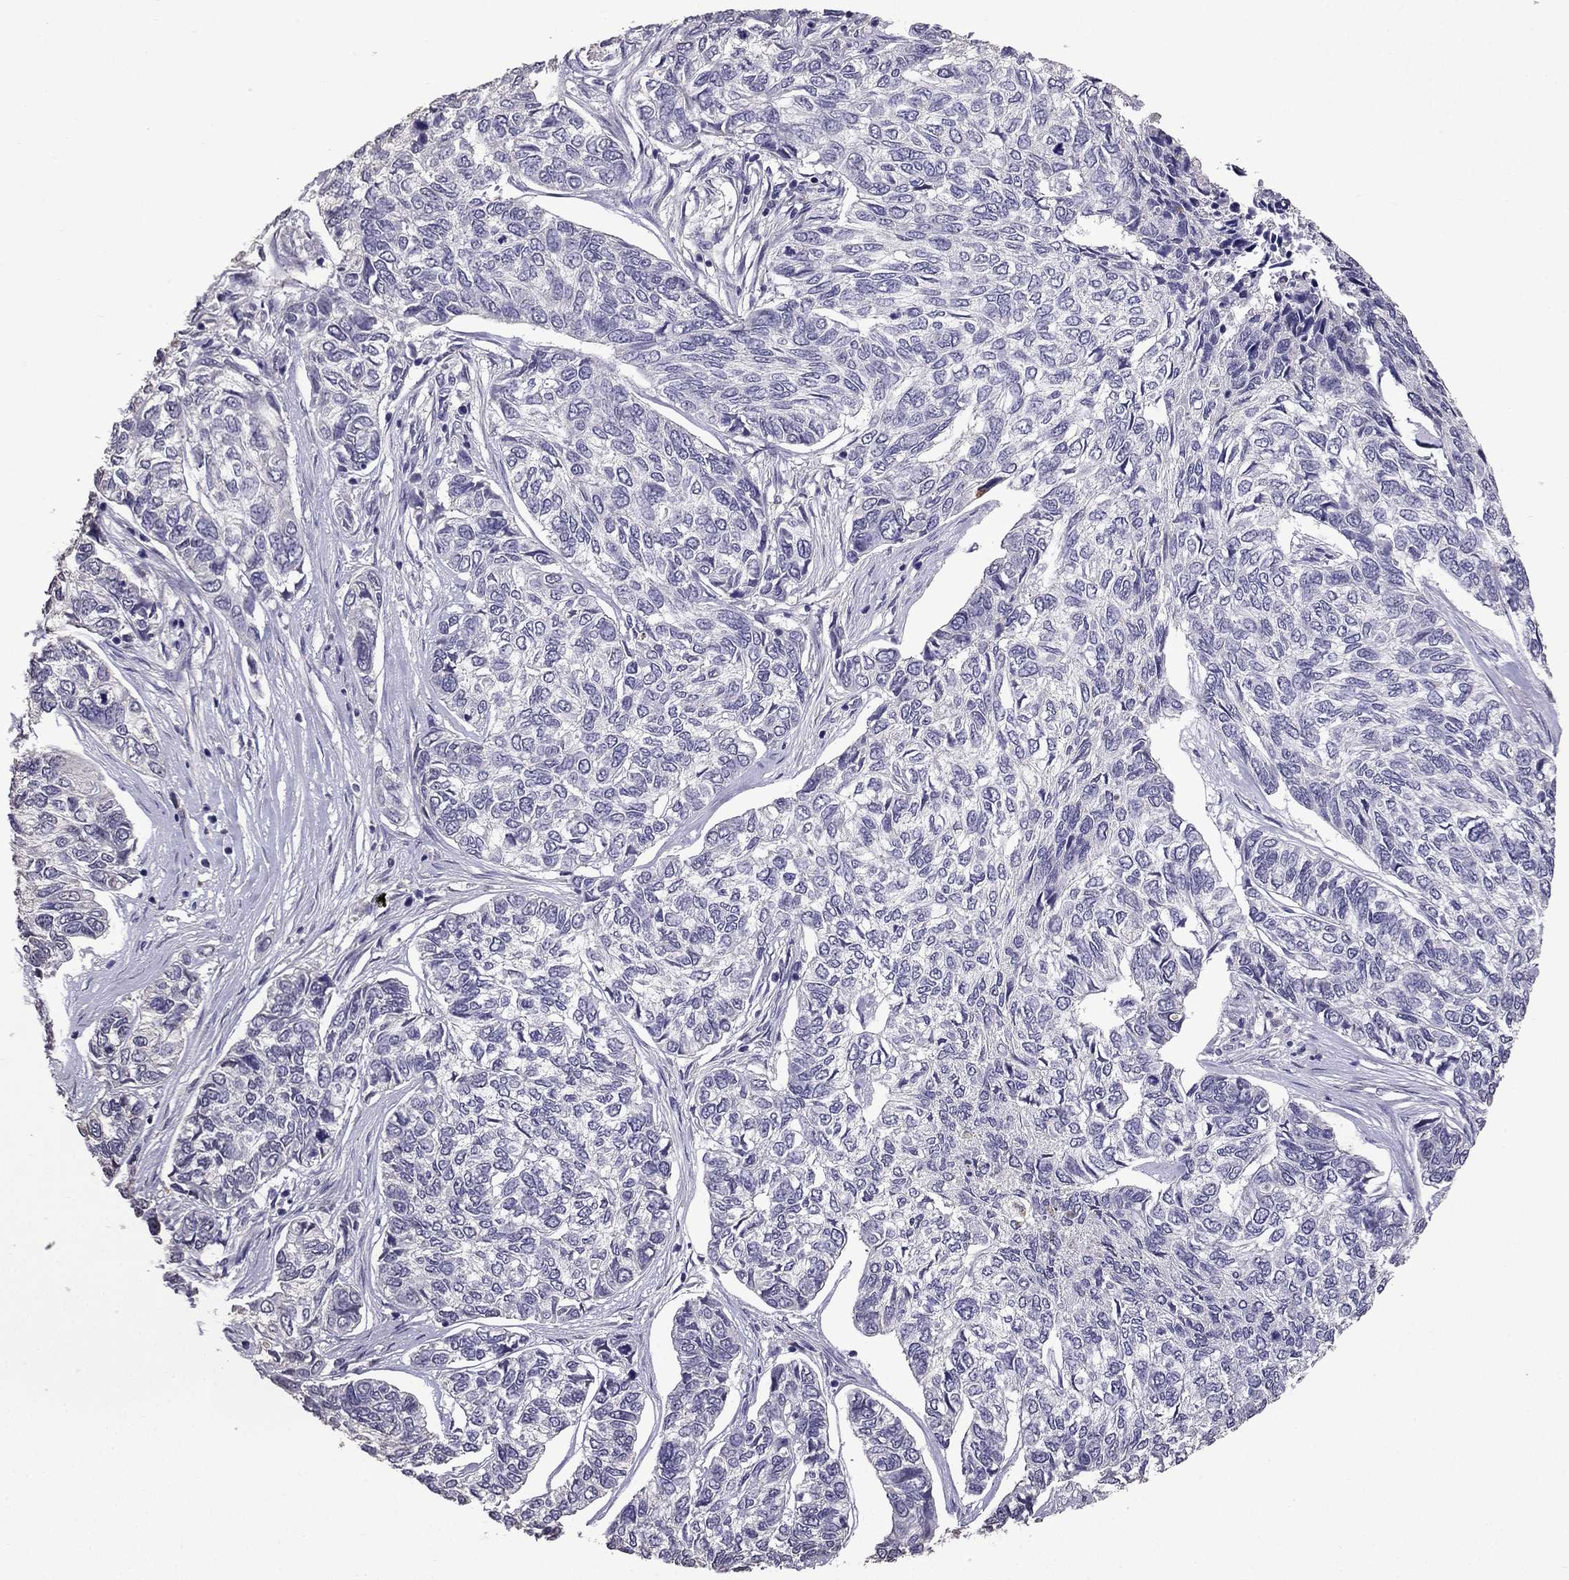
{"staining": {"intensity": "negative", "quantity": "none", "location": "none"}, "tissue": "skin cancer", "cell_type": "Tumor cells", "image_type": "cancer", "snomed": [{"axis": "morphology", "description": "Basal cell carcinoma"}, {"axis": "topography", "description": "Skin"}], "caption": "Human skin cancer (basal cell carcinoma) stained for a protein using IHC reveals no expression in tumor cells.", "gene": "SCG5", "patient": {"sex": "female", "age": 65}}